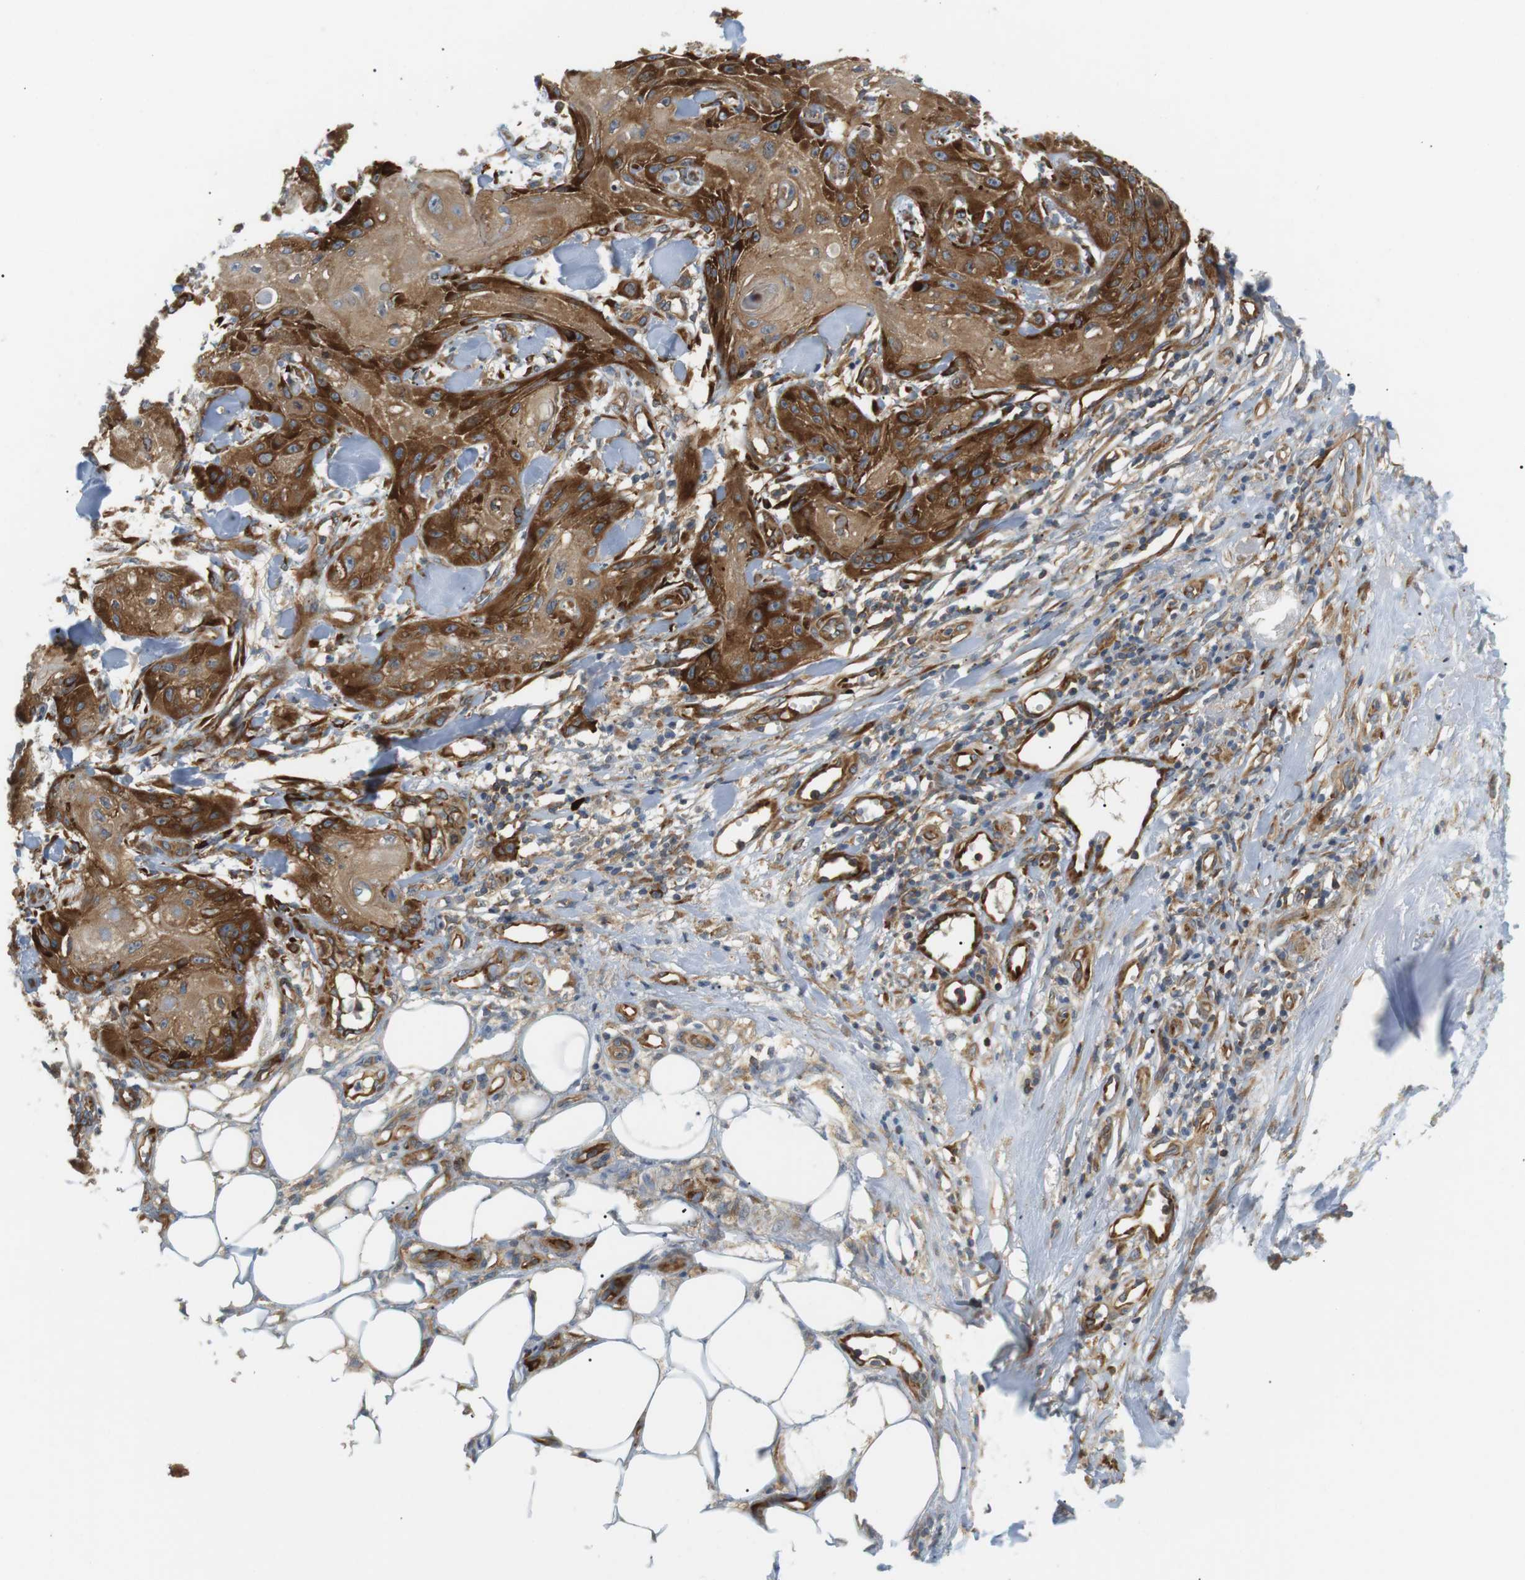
{"staining": {"intensity": "strong", "quantity": ">75%", "location": "cytoplasmic/membranous"}, "tissue": "skin cancer", "cell_type": "Tumor cells", "image_type": "cancer", "snomed": [{"axis": "morphology", "description": "Squamous cell carcinoma, NOS"}, {"axis": "topography", "description": "Skin"}], "caption": "High-power microscopy captured an immunohistochemistry photomicrograph of skin cancer, revealing strong cytoplasmic/membranous staining in about >75% of tumor cells.", "gene": "TMEM200A", "patient": {"sex": "male", "age": 74}}